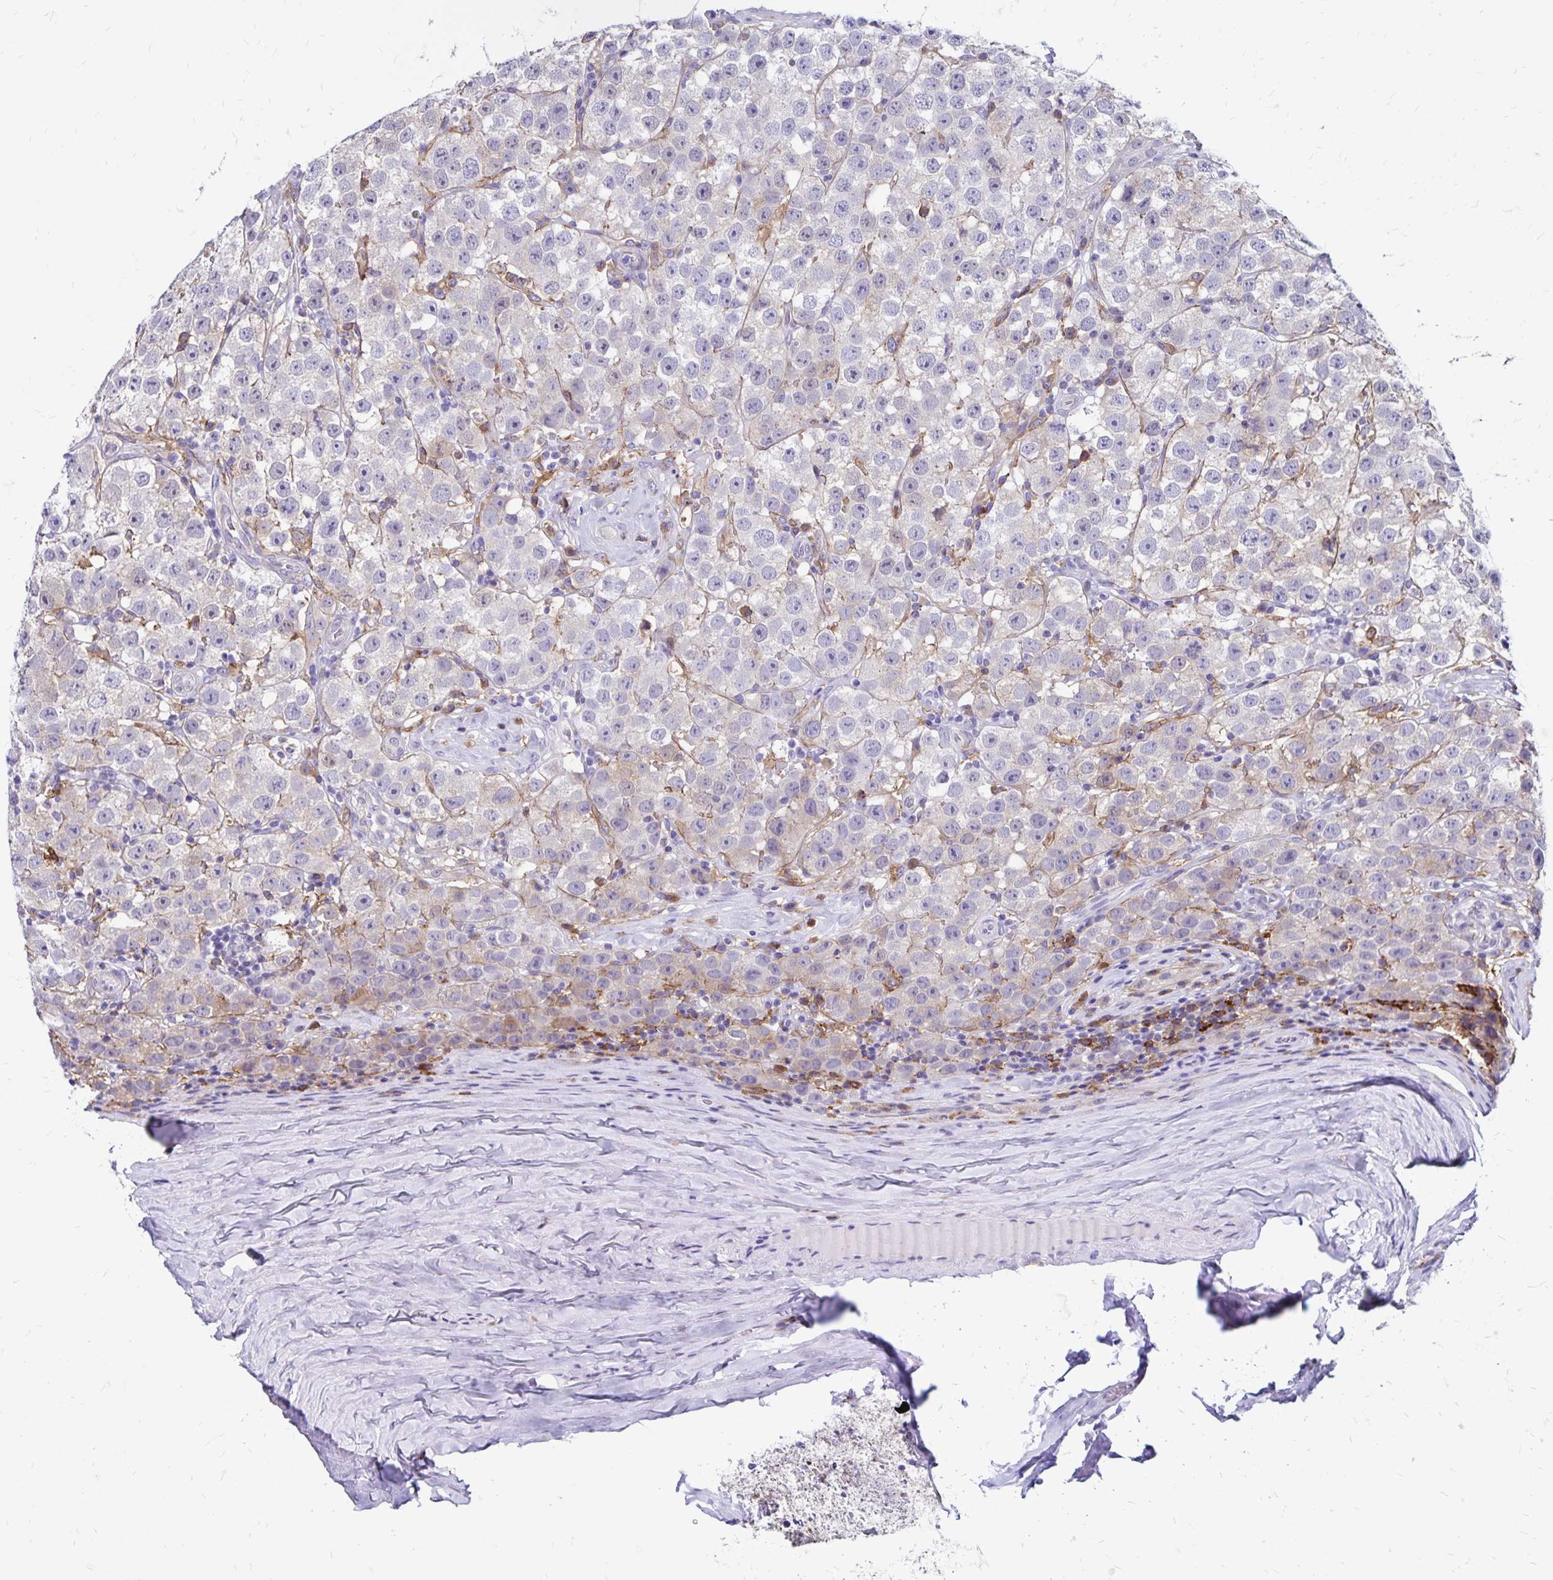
{"staining": {"intensity": "negative", "quantity": "none", "location": "none"}, "tissue": "testis cancer", "cell_type": "Tumor cells", "image_type": "cancer", "snomed": [{"axis": "morphology", "description": "Seminoma, NOS"}, {"axis": "topography", "description": "Testis"}], "caption": "This is an IHC histopathology image of seminoma (testis). There is no expression in tumor cells.", "gene": "TNS3", "patient": {"sex": "male", "age": 34}}